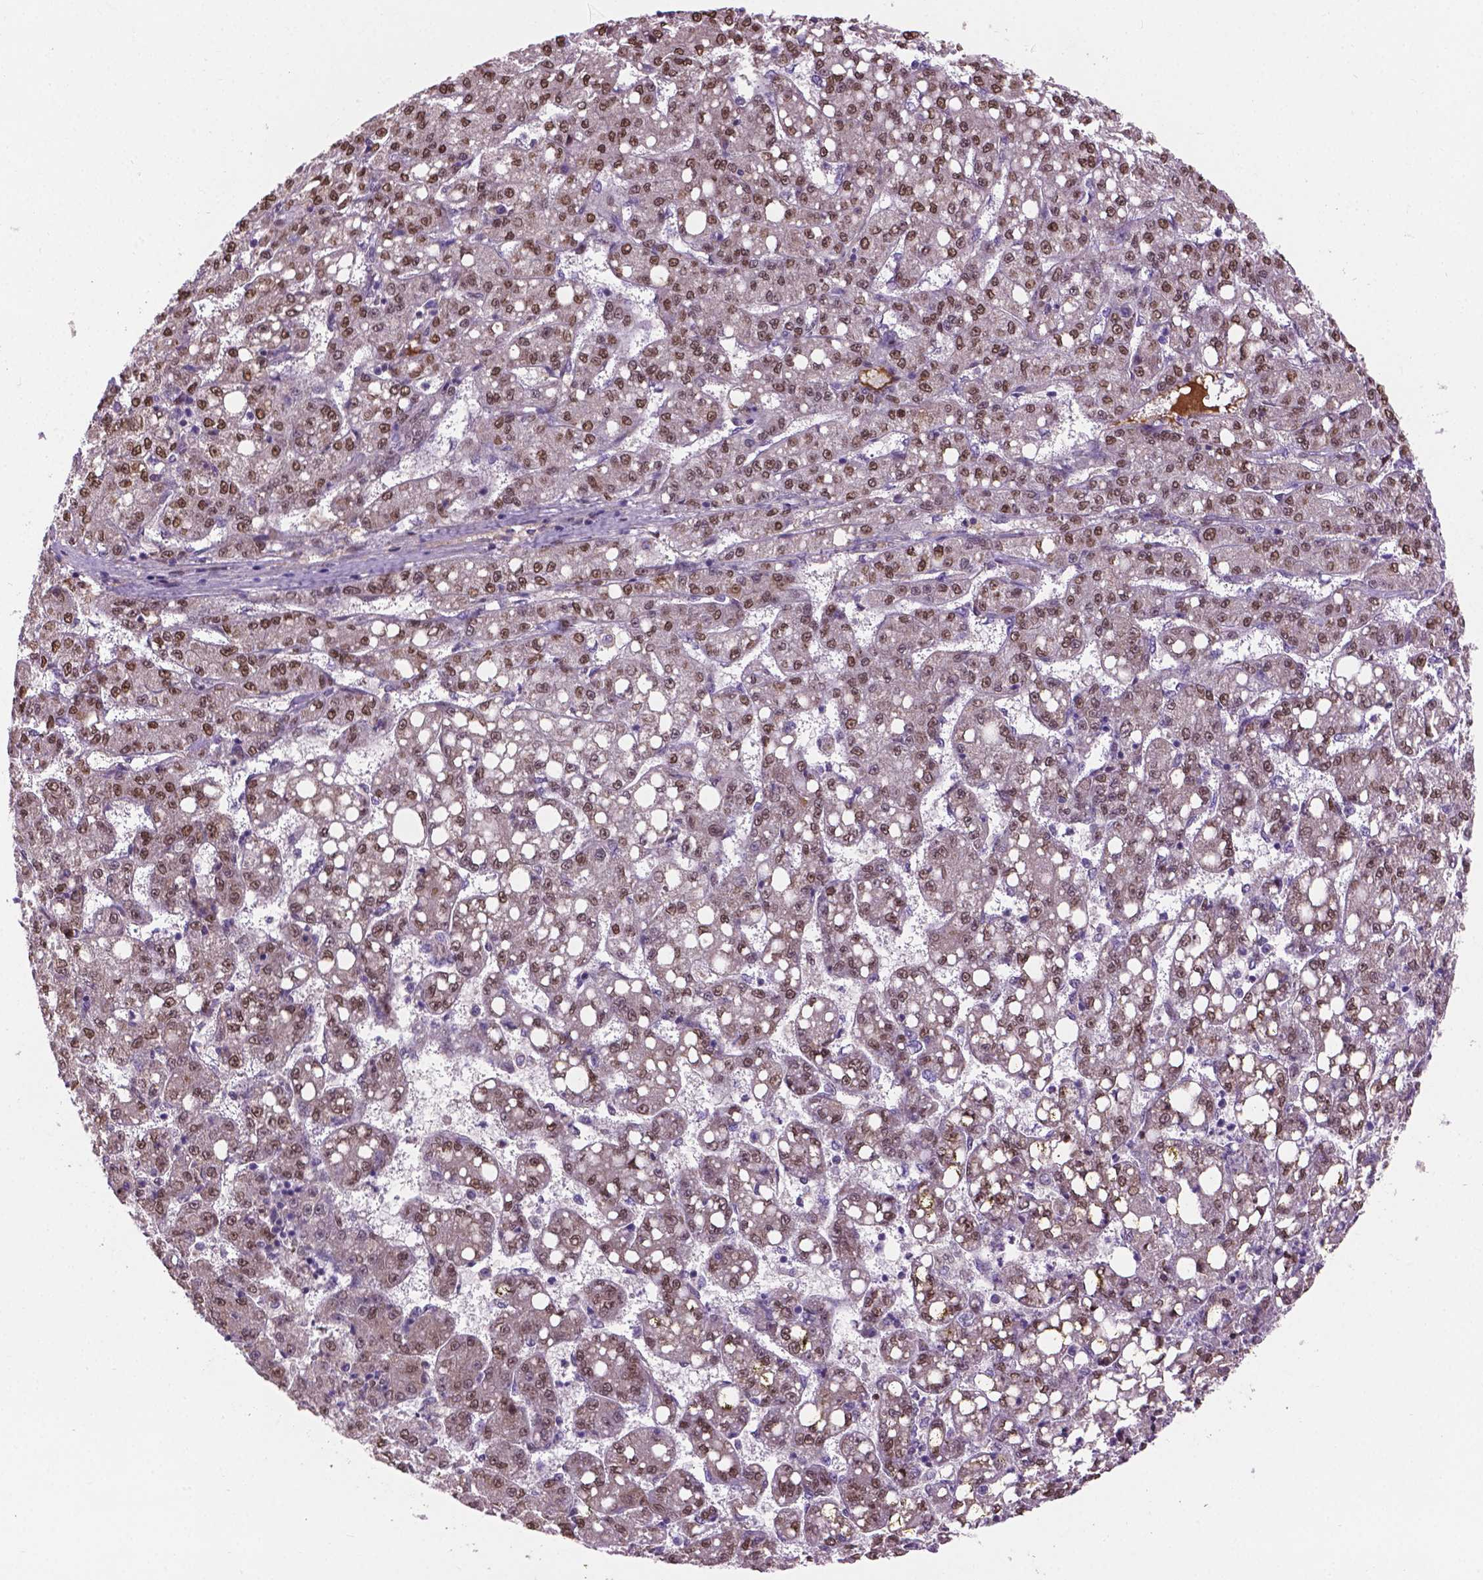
{"staining": {"intensity": "moderate", "quantity": ">75%", "location": "nuclear"}, "tissue": "liver cancer", "cell_type": "Tumor cells", "image_type": "cancer", "snomed": [{"axis": "morphology", "description": "Carcinoma, Hepatocellular, NOS"}, {"axis": "topography", "description": "Liver"}], "caption": "Immunohistochemical staining of human liver cancer displays moderate nuclear protein expression in about >75% of tumor cells.", "gene": "IRF6", "patient": {"sex": "female", "age": 65}}